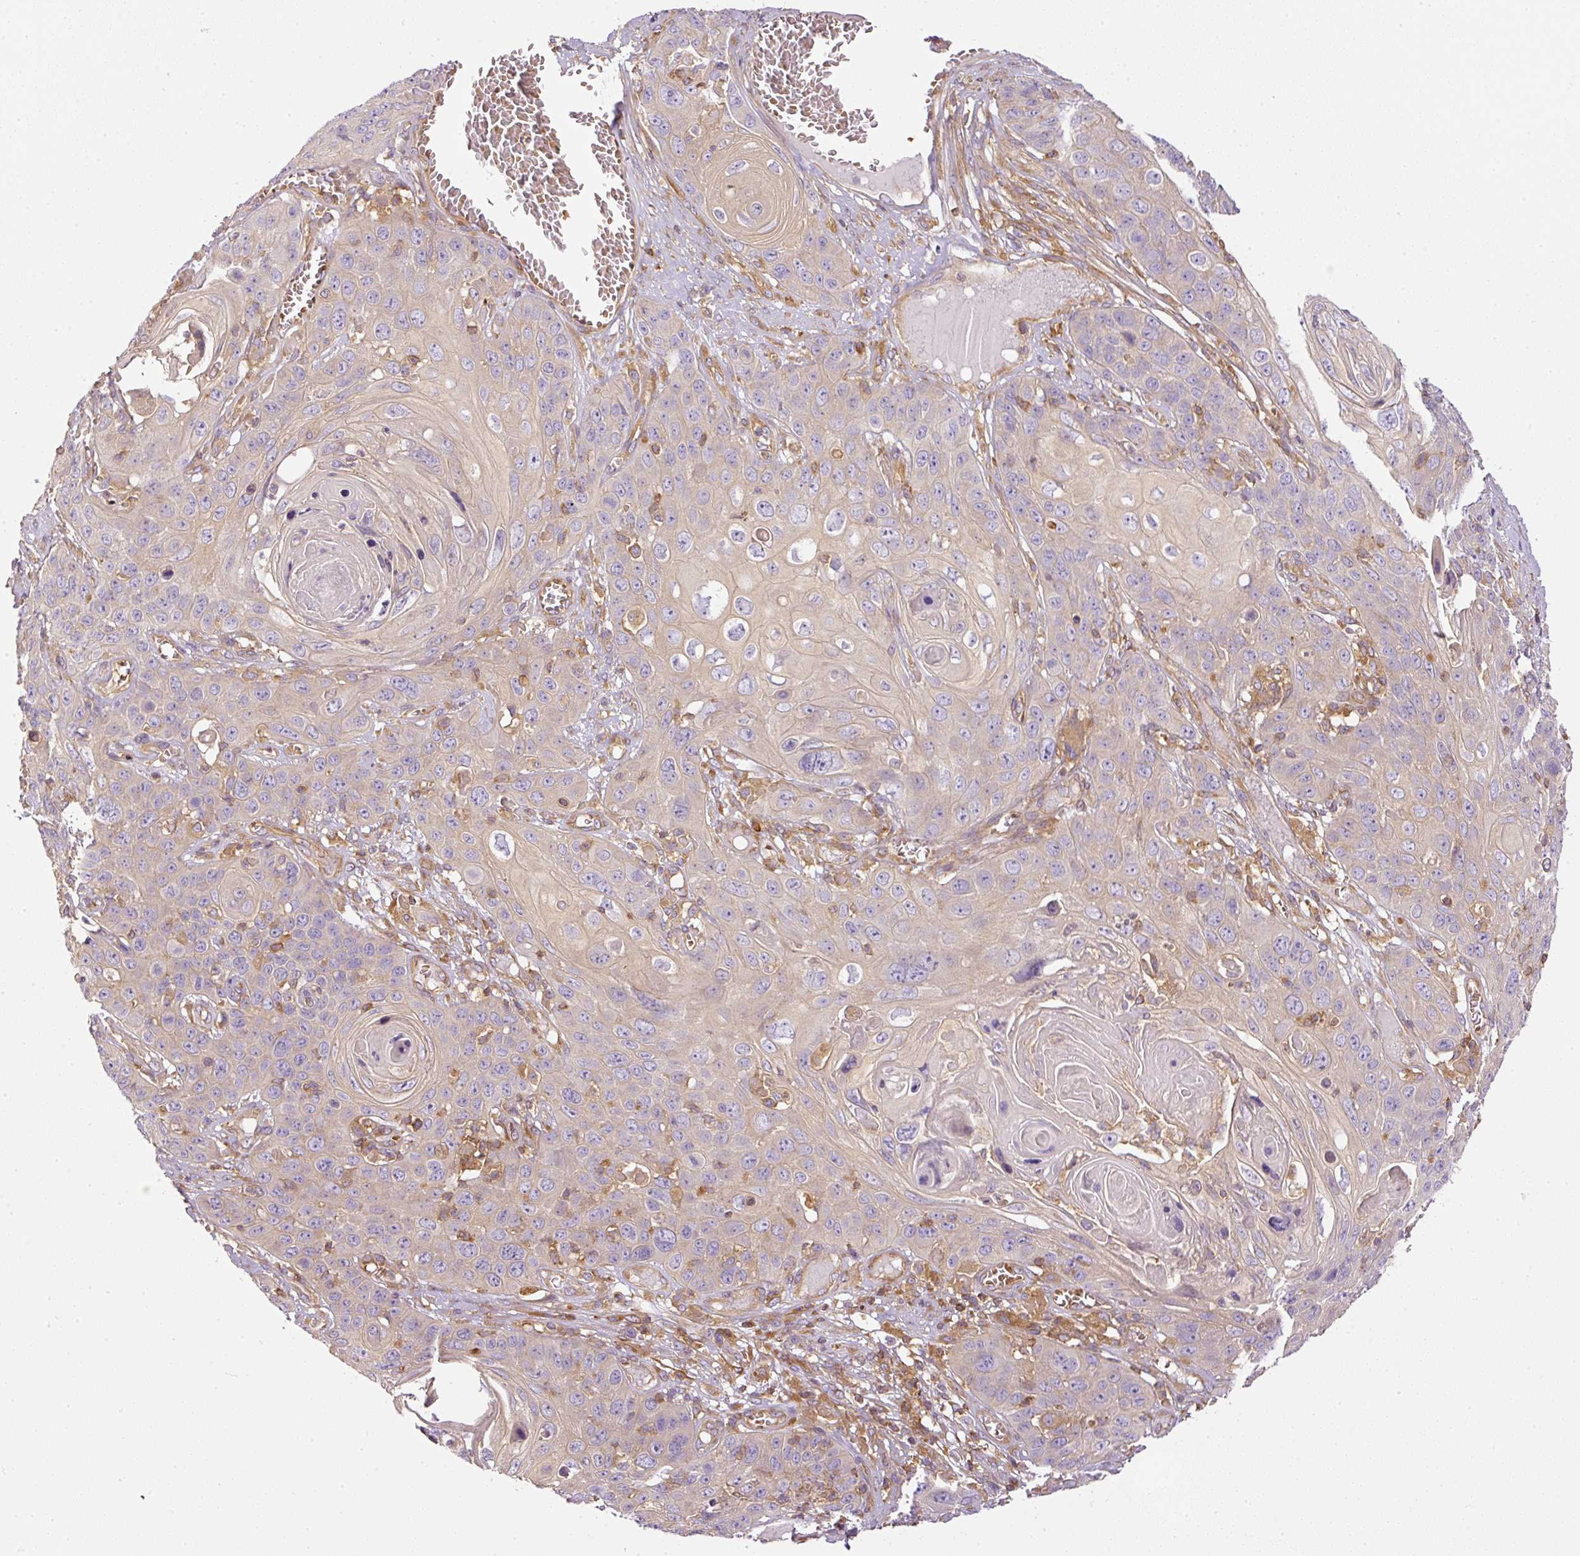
{"staining": {"intensity": "negative", "quantity": "none", "location": "none"}, "tissue": "skin cancer", "cell_type": "Tumor cells", "image_type": "cancer", "snomed": [{"axis": "morphology", "description": "Squamous cell carcinoma, NOS"}, {"axis": "topography", "description": "Skin"}], "caption": "Immunohistochemistry (IHC) of skin cancer (squamous cell carcinoma) exhibits no staining in tumor cells.", "gene": "TBC1D2B", "patient": {"sex": "male", "age": 55}}